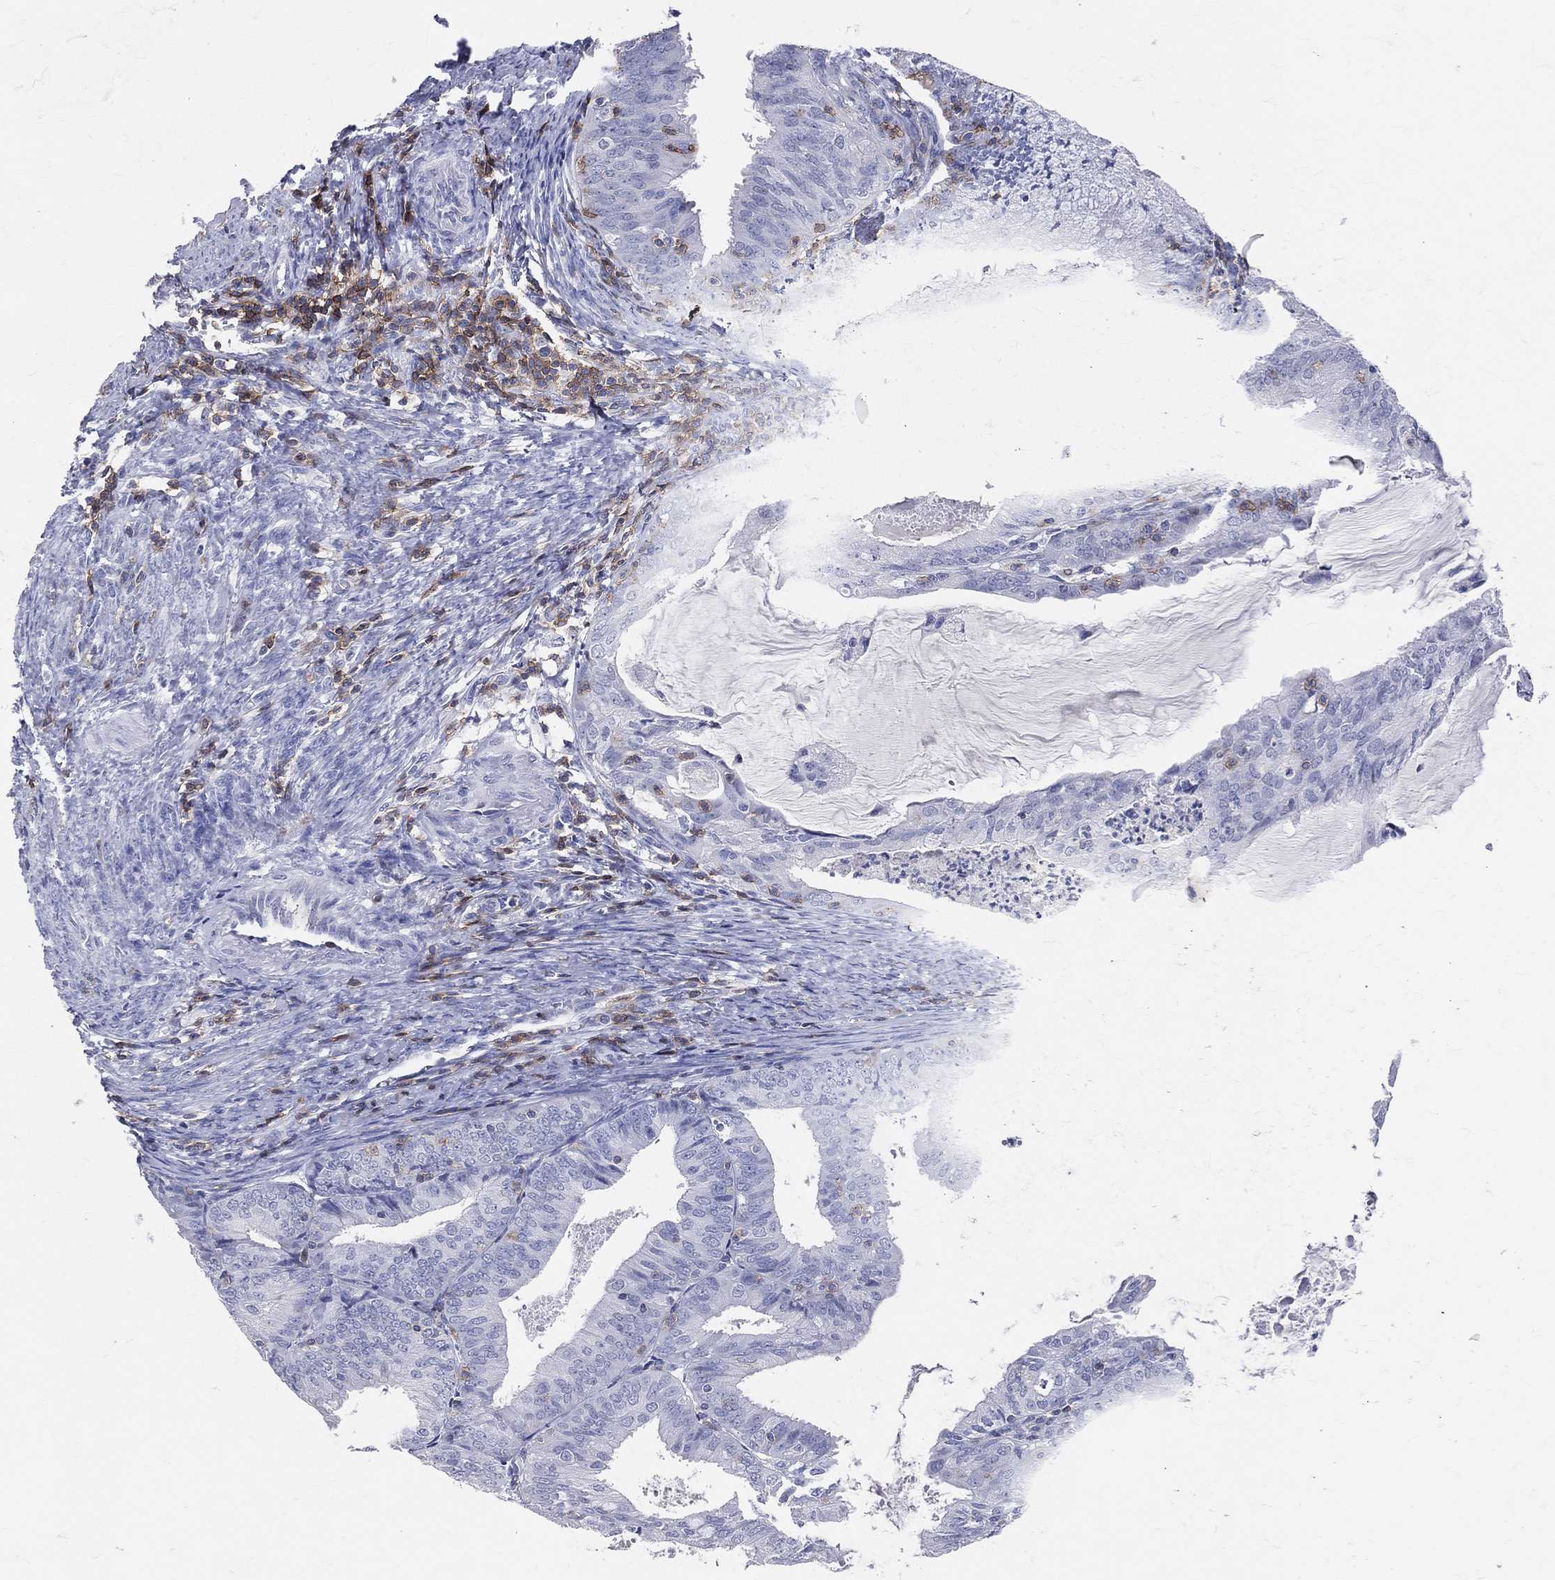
{"staining": {"intensity": "negative", "quantity": "none", "location": "none"}, "tissue": "endometrial cancer", "cell_type": "Tumor cells", "image_type": "cancer", "snomed": [{"axis": "morphology", "description": "Adenocarcinoma, NOS"}, {"axis": "topography", "description": "Endometrium"}], "caption": "The immunohistochemistry (IHC) micrograph has no significant staining in tumor cells of adenocarcinoma (endometrial) tissue.", "gene": "LAT", "patient": {"sex": "female", "age": 57}}